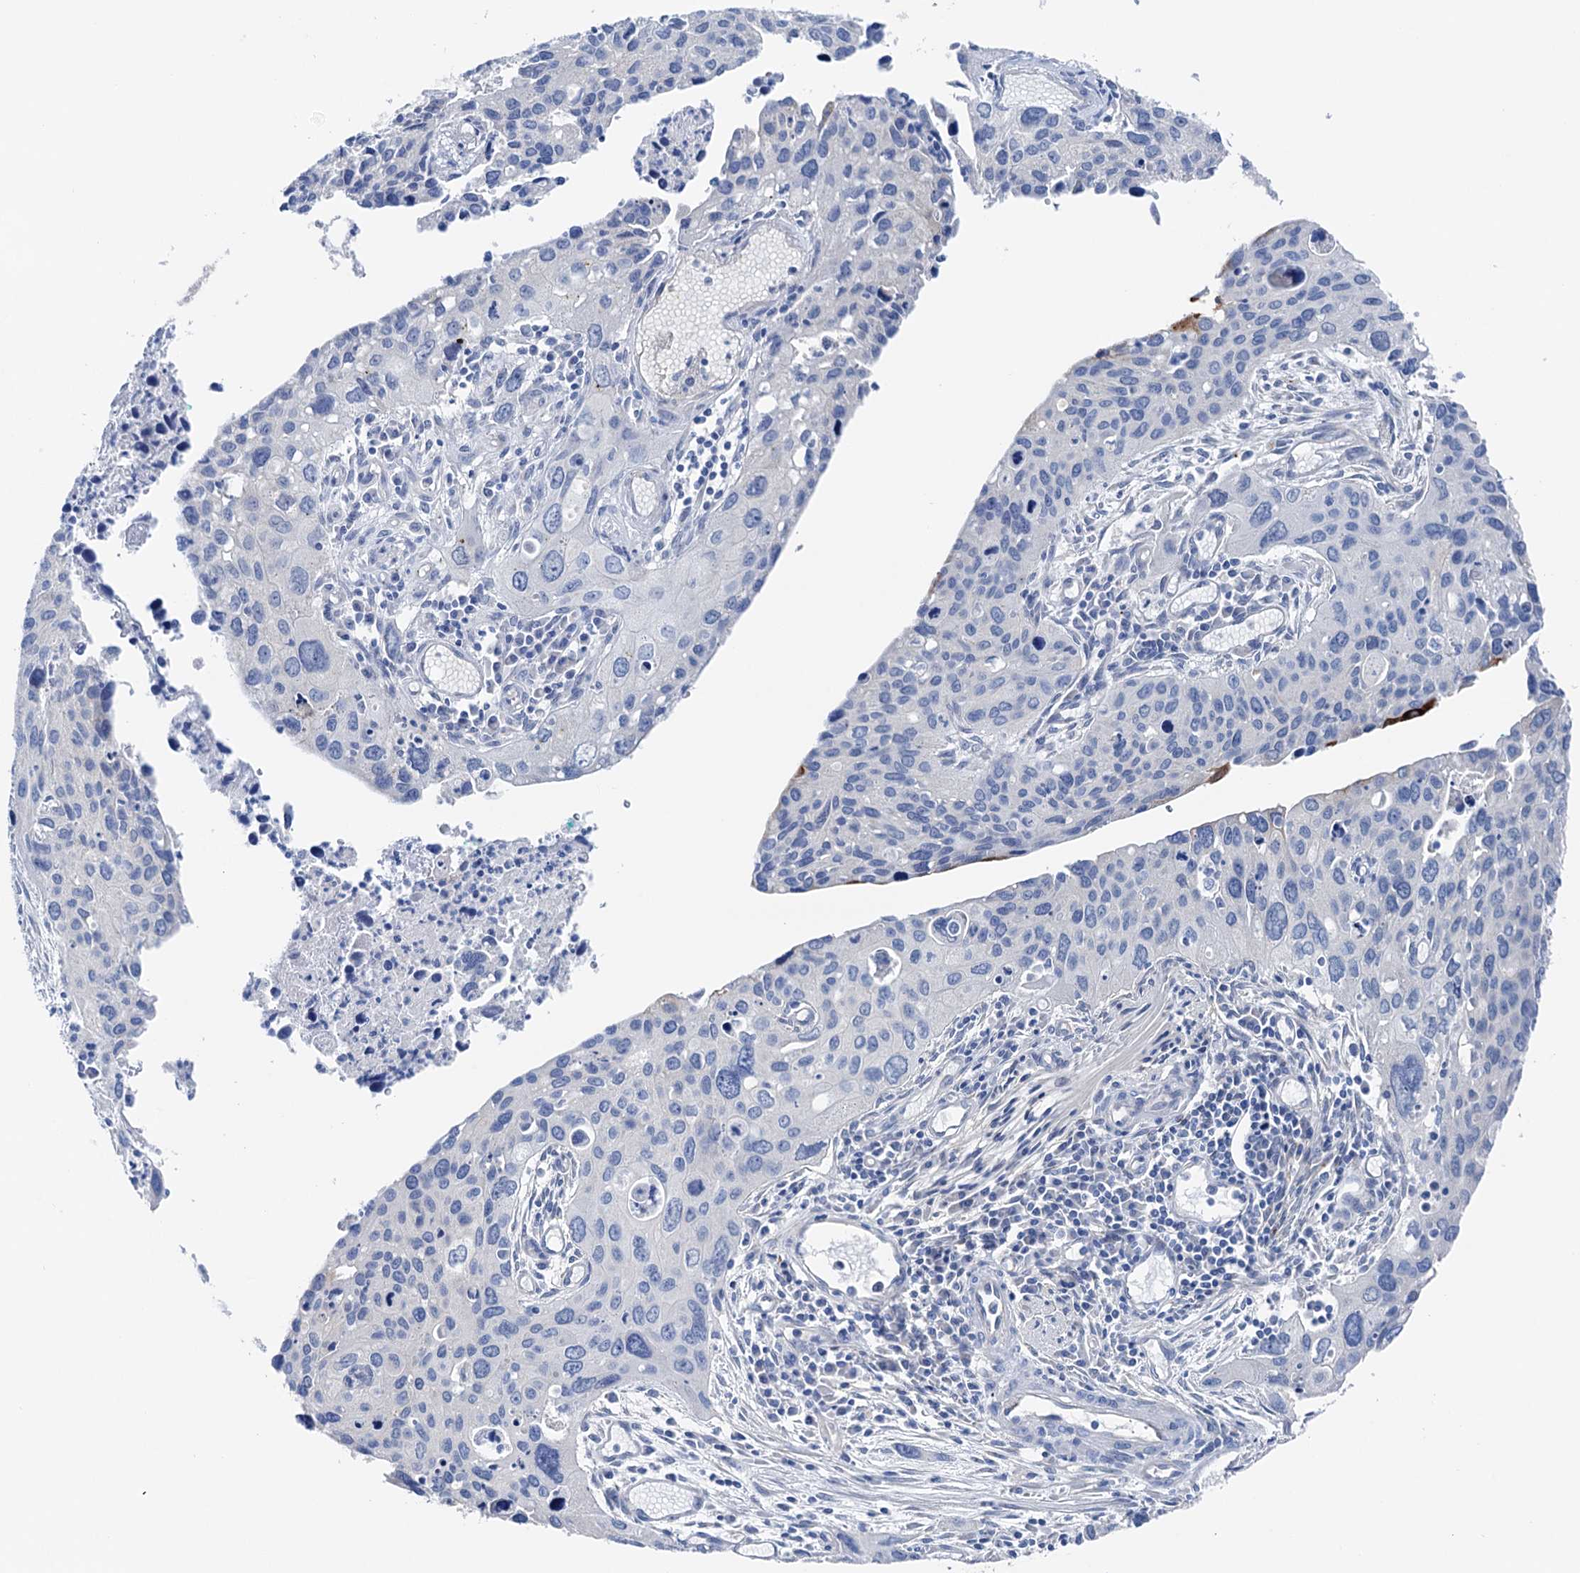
{"staining": {"intensity": "negative", "quantity": "none", "location": "none"}, "tissue": "cervical cancer", "cell_type": "Tumor cells", "image_type": "cancer", "snomed": [{"axis": "morphology", "description": "Squamous cell carcinoma, NOS"}, {"axis": "topography", "description": "Cervix"}], "caption": "A histopathology image of cervical cancer stained for a protein demonstrates no brown staining in tumor cells. The staining is performed using DAB (3,3'-diaminobenzidine) brown chromogen with nuclei counter-stained in using hematoxylin.", "gene": "SHROOM1", "patient": {"sex": "female", "age": 55}}